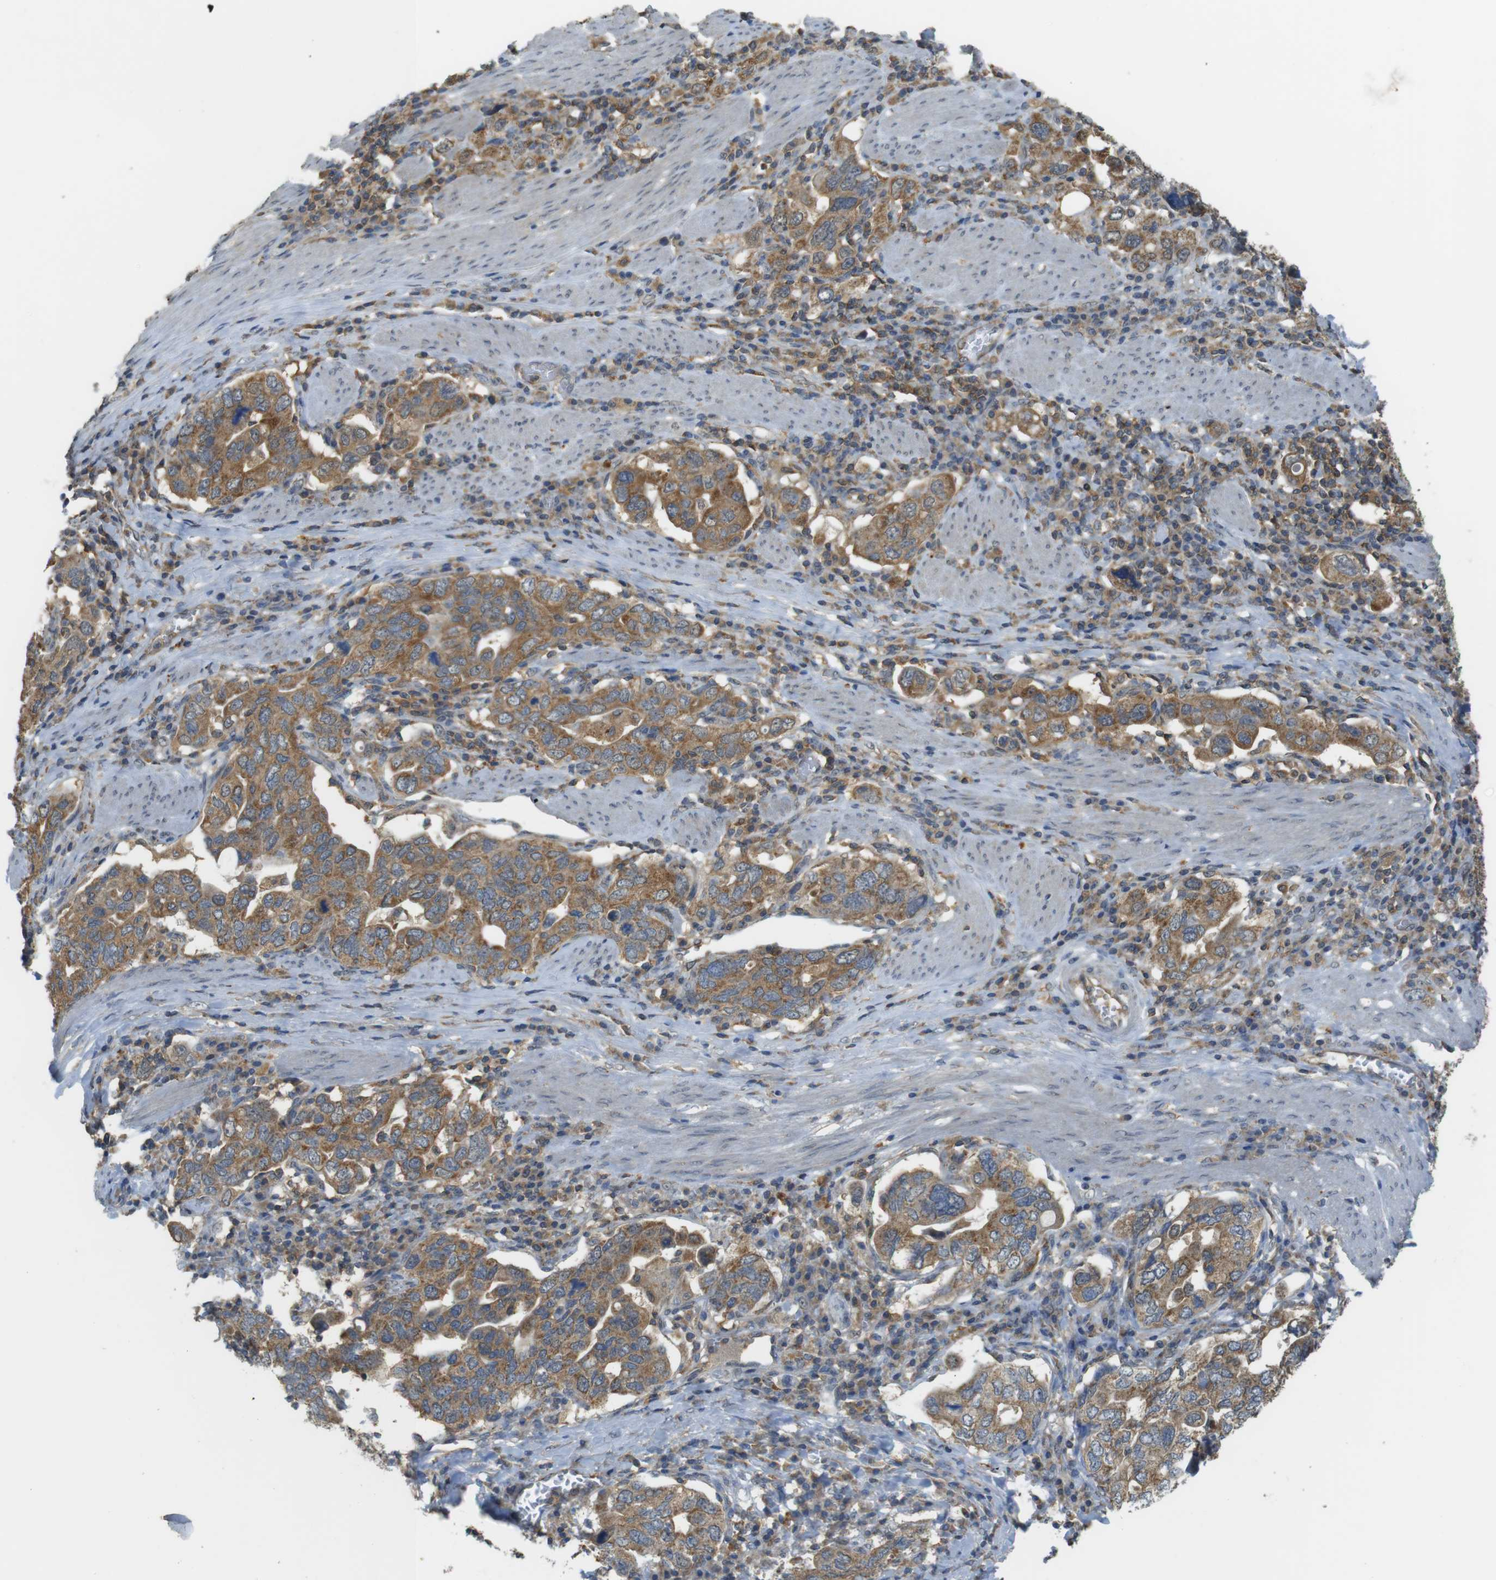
{"staining": {"intensity": "moderate", "quantity": ">75%", "location": "cytoplasmic/membranous"}, "tissue": "stomach cancer", "cell_type": "Tumor cells", "image_type": "cancer", "snomed": [{"axis": "morphology", "description": "Adenocarcinoma, NOS"}, {"axis": "topography", "description": "Stomach, upper"}], "caption": "Protein staining shows moderate cytoplasmic/membranous expression in approximately >75% of tumor cells in stomach adenocarcinoma.", "gene": "BRI3BP", "patient": {"sex": "male", "age": 62}}